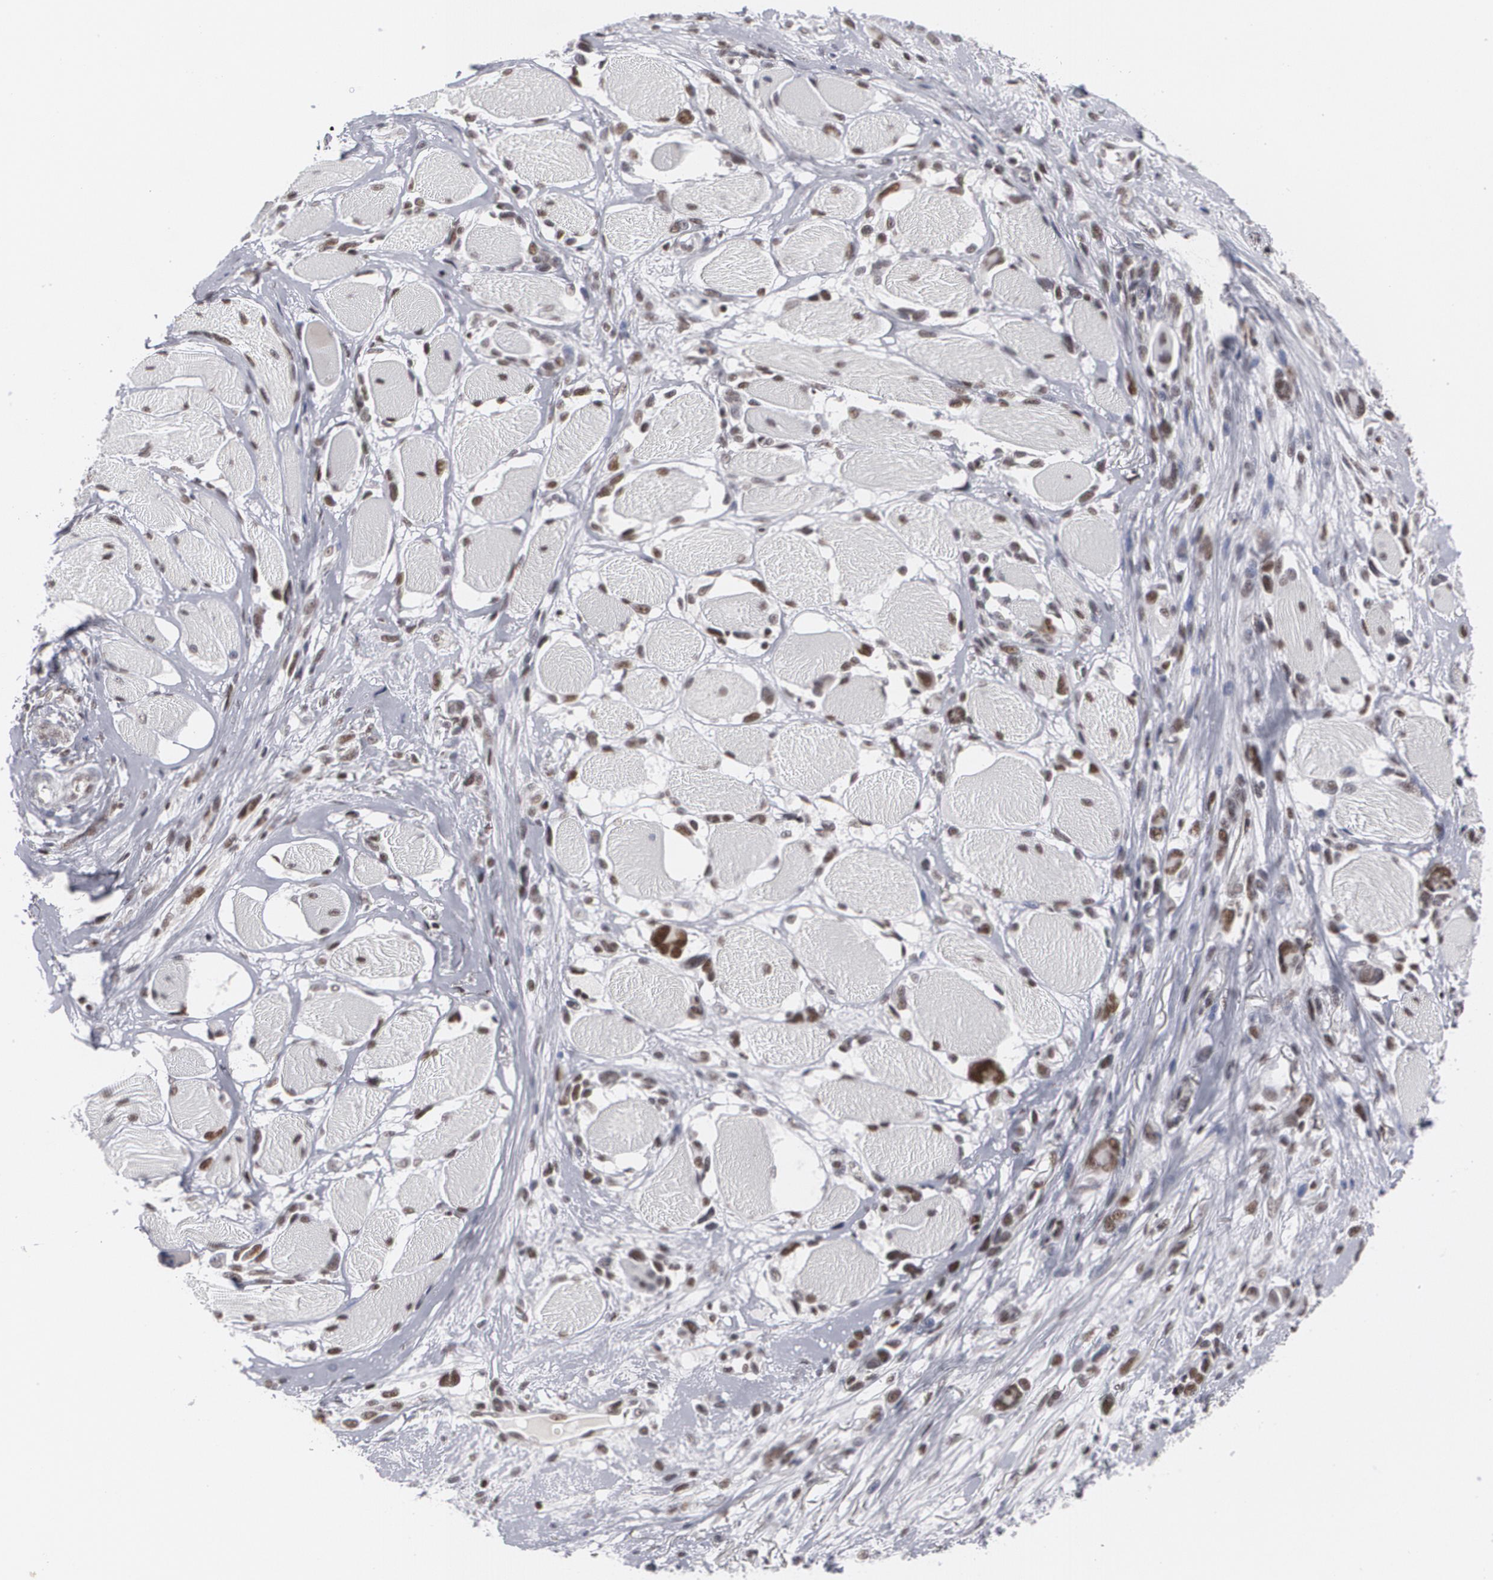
{"staining": {"intensity": "strong", "quantity": ">75%", "location": "nuclear"}, "tissue": "melanoma", "cell_type": "Tumor cells", "image_type": "cancer", "snomed": [{"axis": "morphology", "description": "Malignant melanoma, NOS"}, {"axis": "topography", "description": "Skin"}], "caption": "Melanoma was stained to show a protein in brown. There is high levels of strong nuclear expression in approximately >75% of tumor cells.", "gene": "MCL1", "patient": {"sex": "male", "age": 91}}